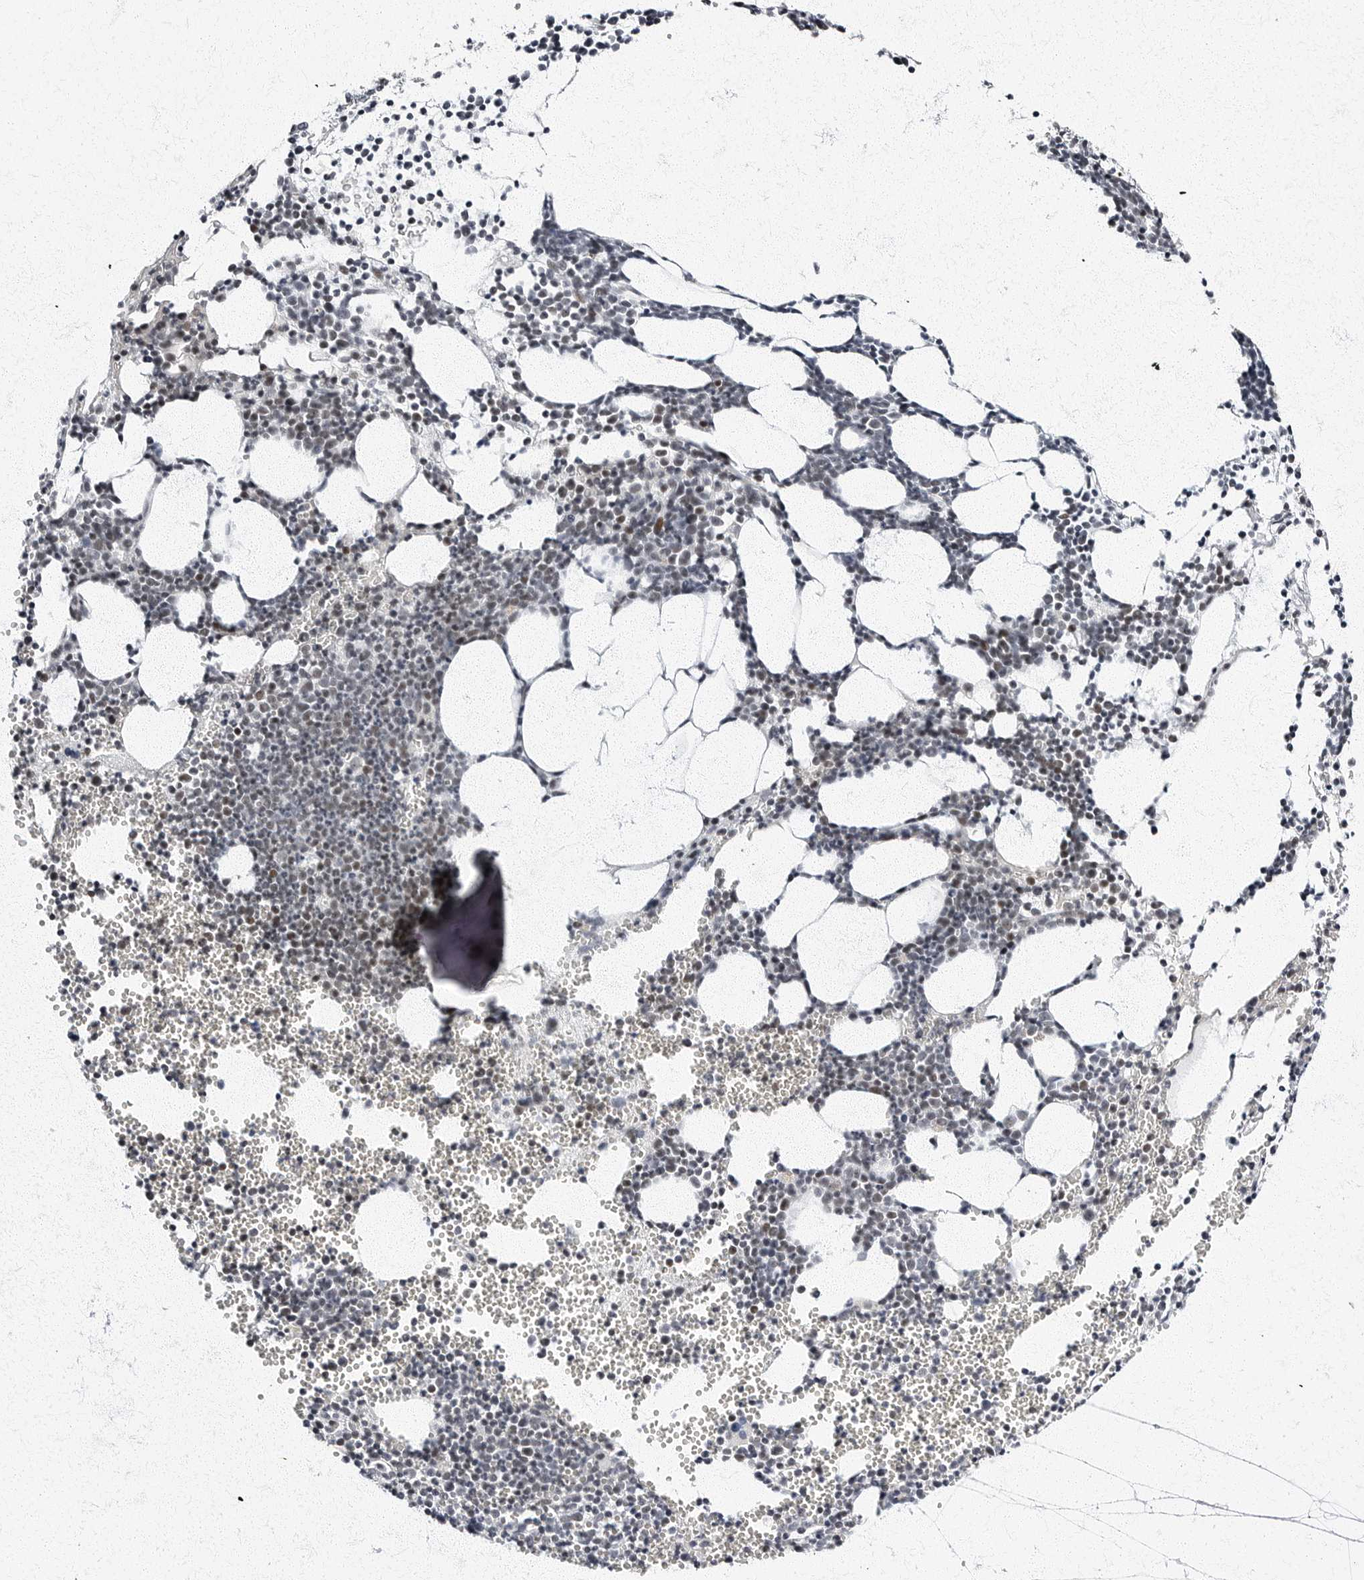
{"staining": {"intensity": "weak", "quantity": "<25%", "location": "nuclear"}, "tissue": "bone marrow", "cell_type": "Hematopoietic cells", "image_type": "normal", "snomed": [{"axis": "morphology", "description": "Normal tissue, NOS"}, {"axis": "topography", "description": "Bone marrow"}], "caption": "Bone marrow was stained to show a protein in brown. There is no significant expression in hematopoietic cells. Nuclei are stained in blue.", "gene": "VEZF1", "patient": {"sex": "female", "age": 67}}